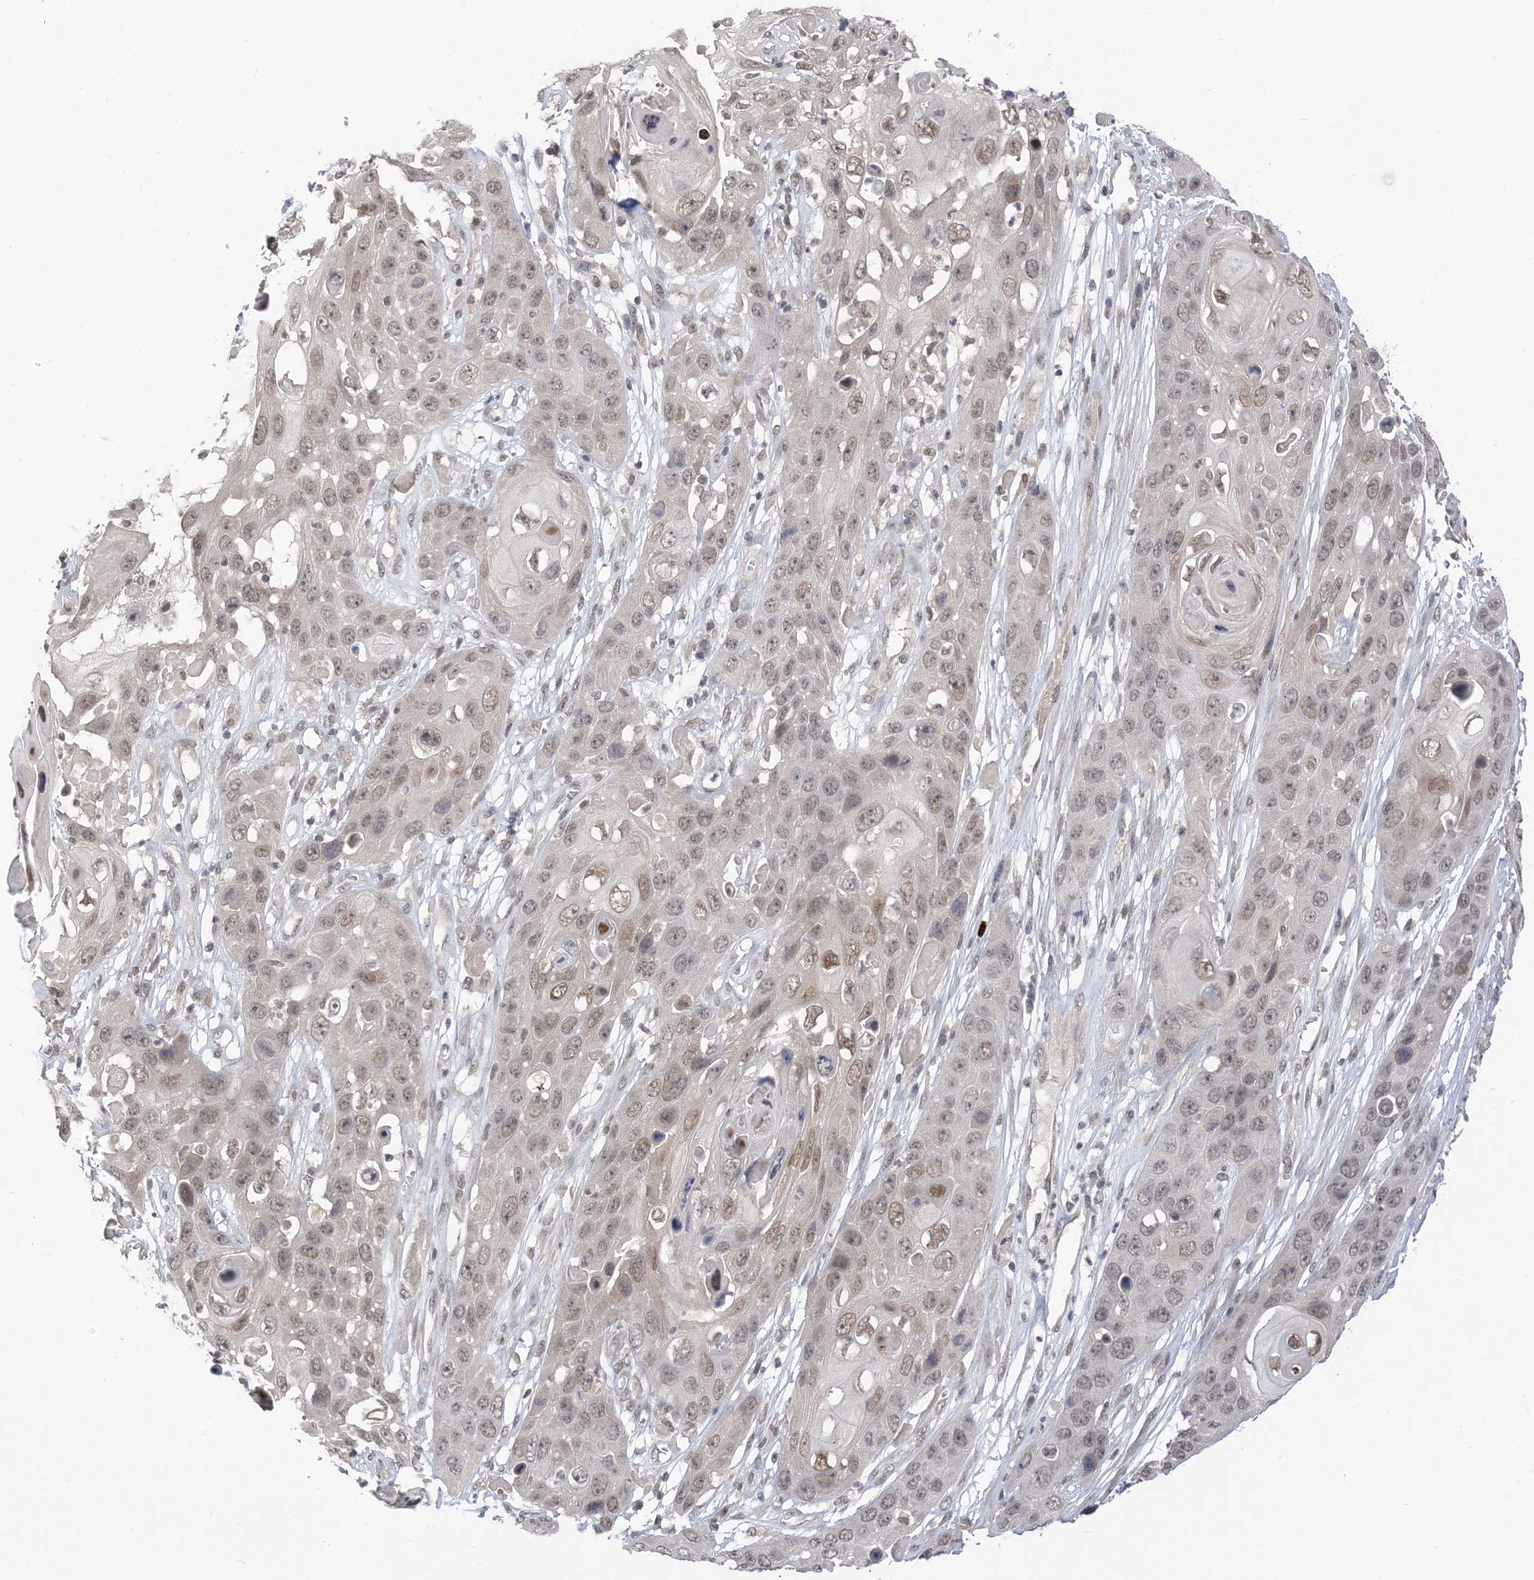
{"staining": {"intensity": "weak", "quantity": "25%-75%", "location": "nuclear"}, "tissue": "skin cancer", "cell_type": "Tumor cells", "image_type": "cancer", "snomed": [{"axis": "morphology", "description": "Squamous cell carcinoma, NOS"}, {"axis": "topography", "description": "Skin"}], "caption": "A photomicrograph of skin cancer (squamous cell carcinoma) stained for a protein reveals weak nuclear brown staining in tumor cells.", "gene": "RANBP9", "patient": {"sex": "male", "age": 55}}